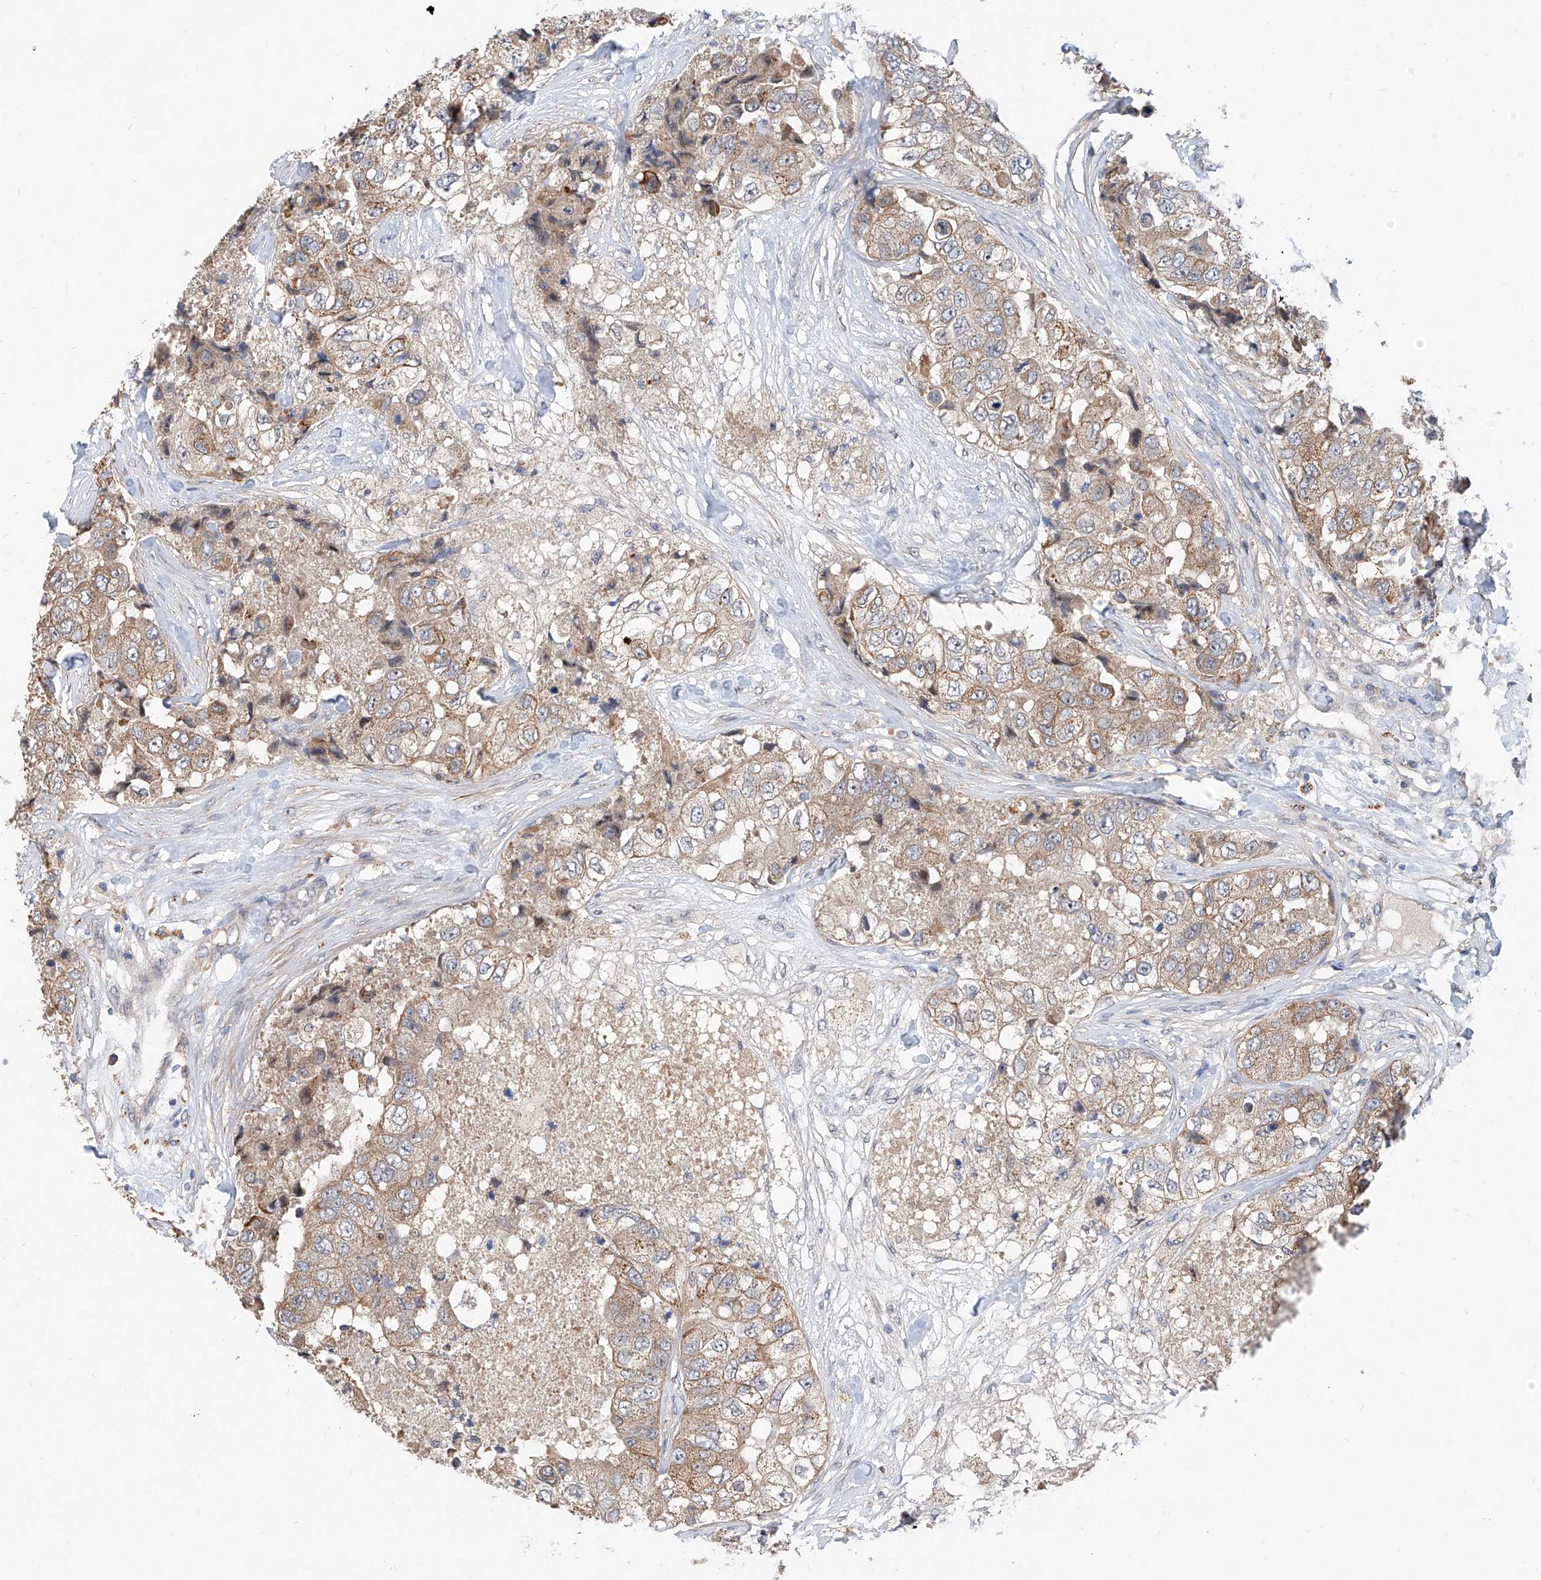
{"staining": {"intensity": "weak", "quantity": ">75%", "location": "cytoplasmic/membranous"}, "tissue": "breast cancer", "cell_type": "Tumor cells", "image_type": "cancer", "snomed": [{"axis": "morphology", "description": "Duct carcinoma"}, {"axis": "topography", "description": "Breast"}], "caption": "Intraductal carcinoma (breast) stained with immunohistochemistry (IHC) shows weak cytoplasmic/membranous positivity in about >75% of tumor cells.", "gene": "MAGEE2", "patient": {"sex": "female", "age": 62}}